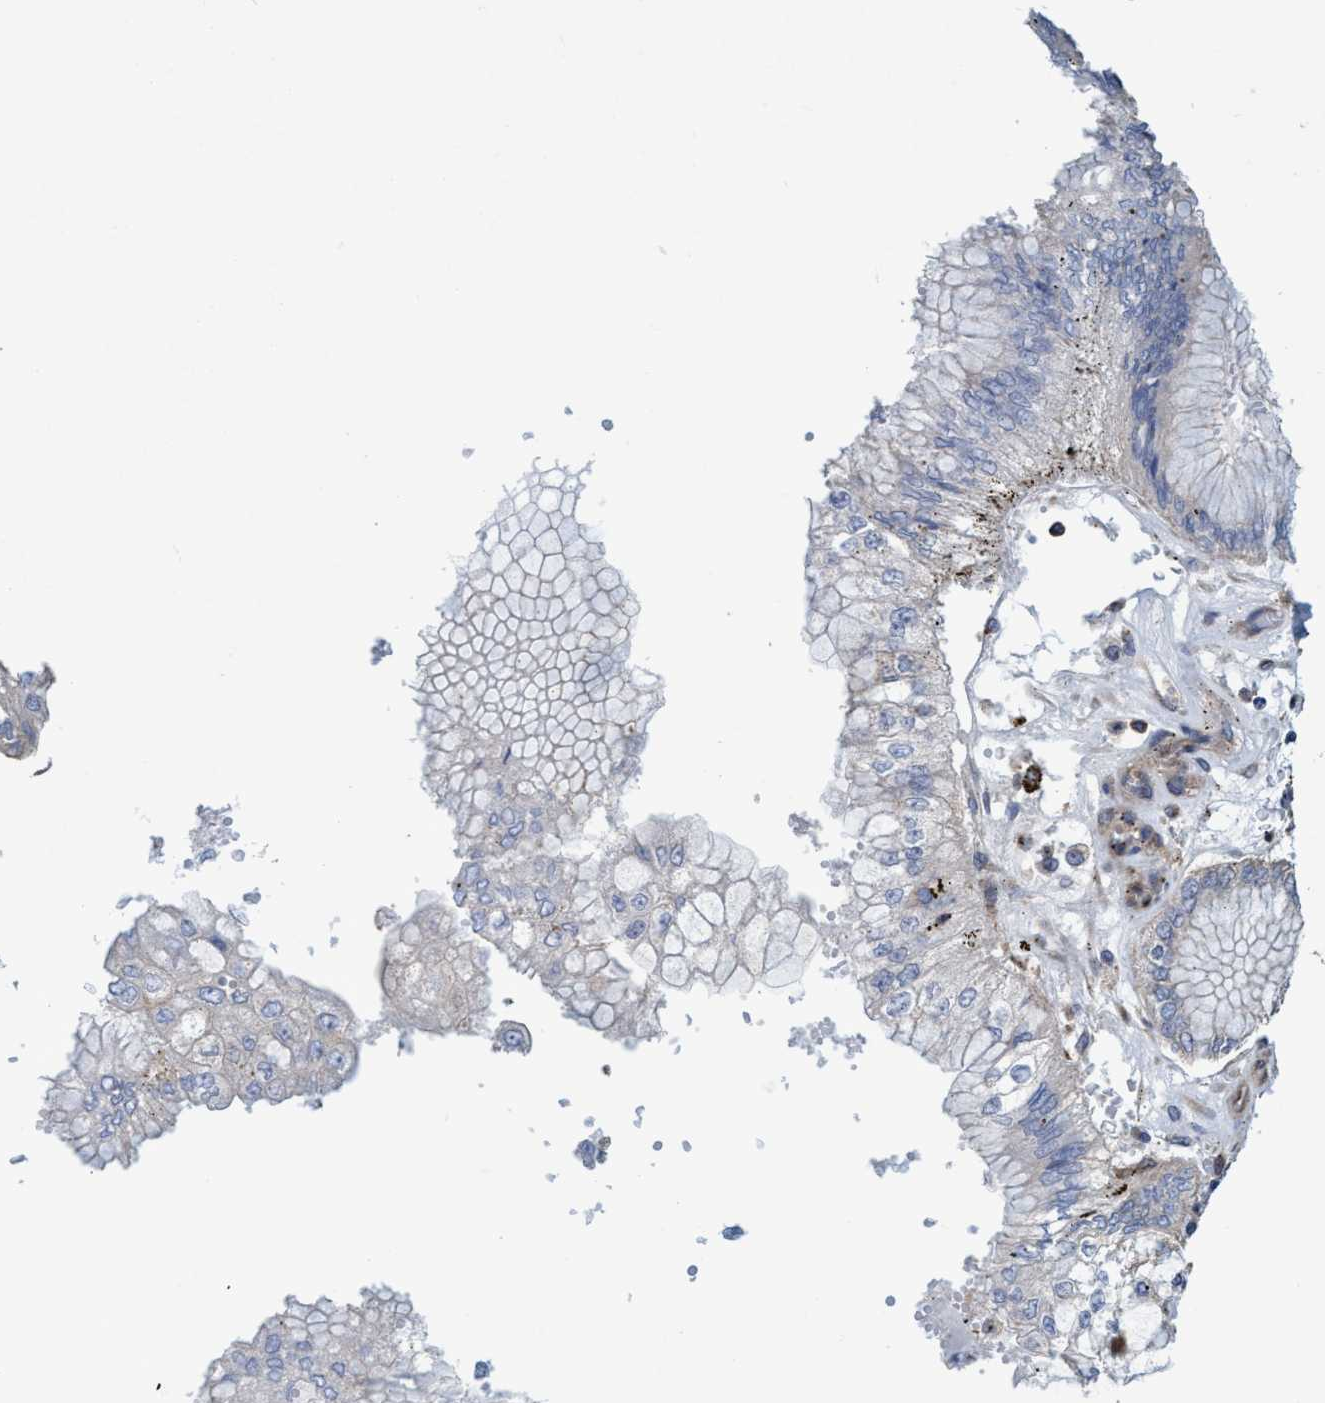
{"staining": {"intensity": "negative", "quantity": "none", "location": "none"}, "tissue": "stomach cancer", "cell_type": "Tumor cells", "image_type": "cancer", "snomed": [{"axis": "morphology", "description": "Adenocarcinoma, NOS"}, {"axis": "topography", "description": "Stomach"}], "caption": "The histopathology image shows no staining of tumor cells in stomach adenocarcinoma. (Brightfield microscopy of DAB immunohistochemistry (IHC) at high magnification).", "gene": "BICD2", "patient": {"sex": "male", "age": 76}}